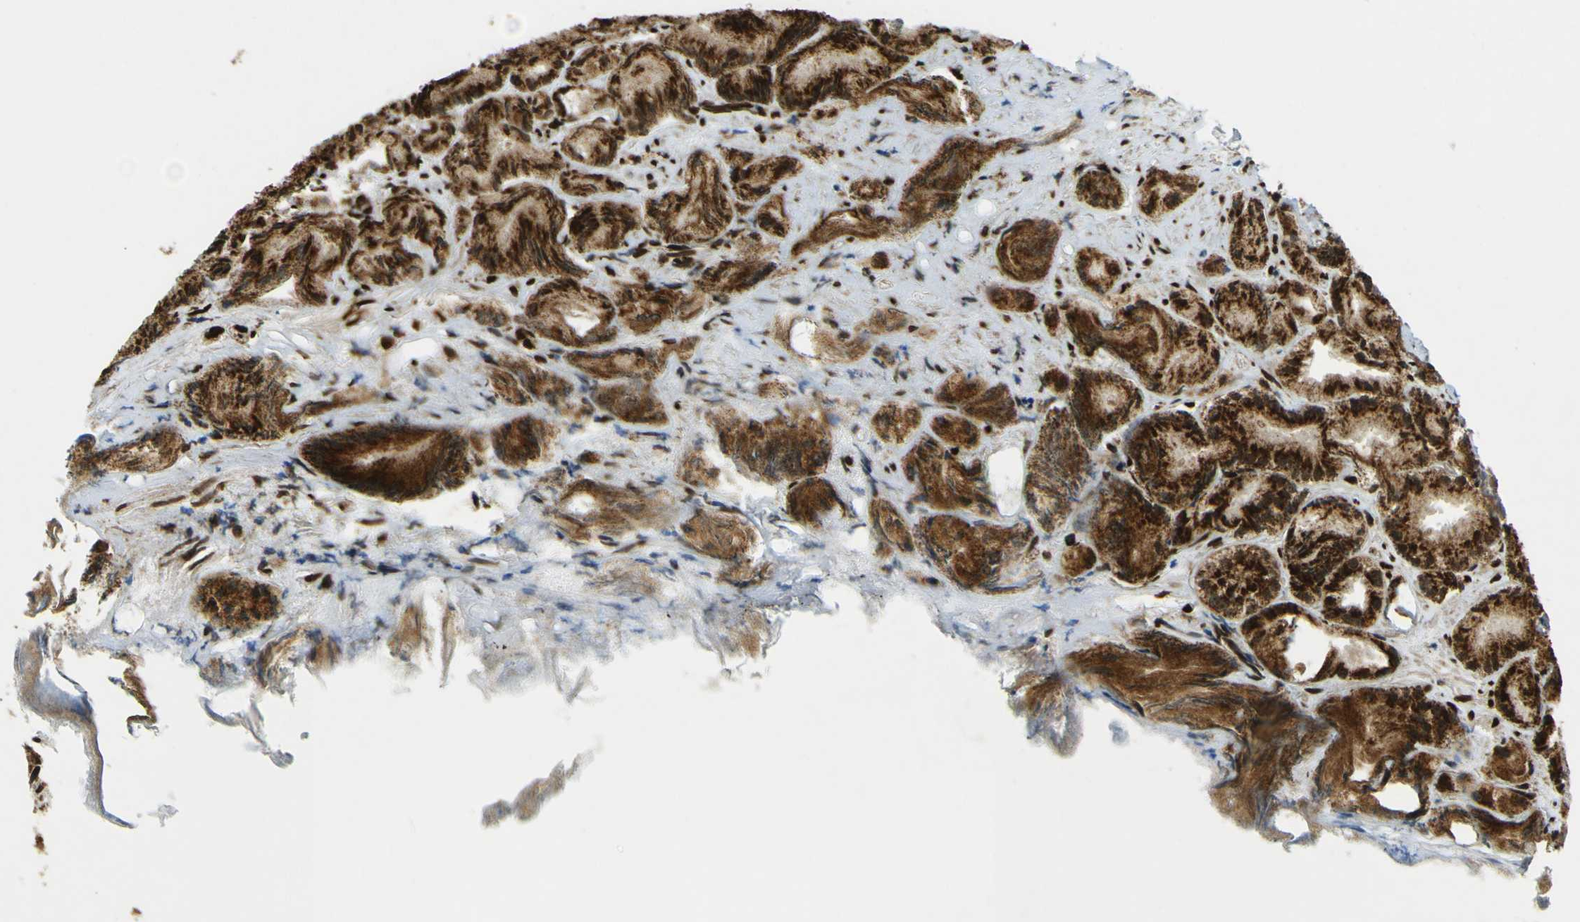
{"staining": {"intensity": "strong", "quantity": ">75%", "location": "cytoplasmic/membranous"}, "tissue": "prostate cancer", "cell_type": "Tumor cells", "image_type": "cancer", "snomed": [{"axis": "morphology", "description": "Adenocarcinoma, Low grade"}, {"axis": "topography", "description": "Prostate"}], "caption": "High-power microscopy captured an IHC micrograph of low-grade adenocarcinoma (prostate), revealing strong cytoplasmic/membranous staining in about >75% of tumor cells.", "gene": "GALNT1", "patient": {"sex": "male", "age": 72}}